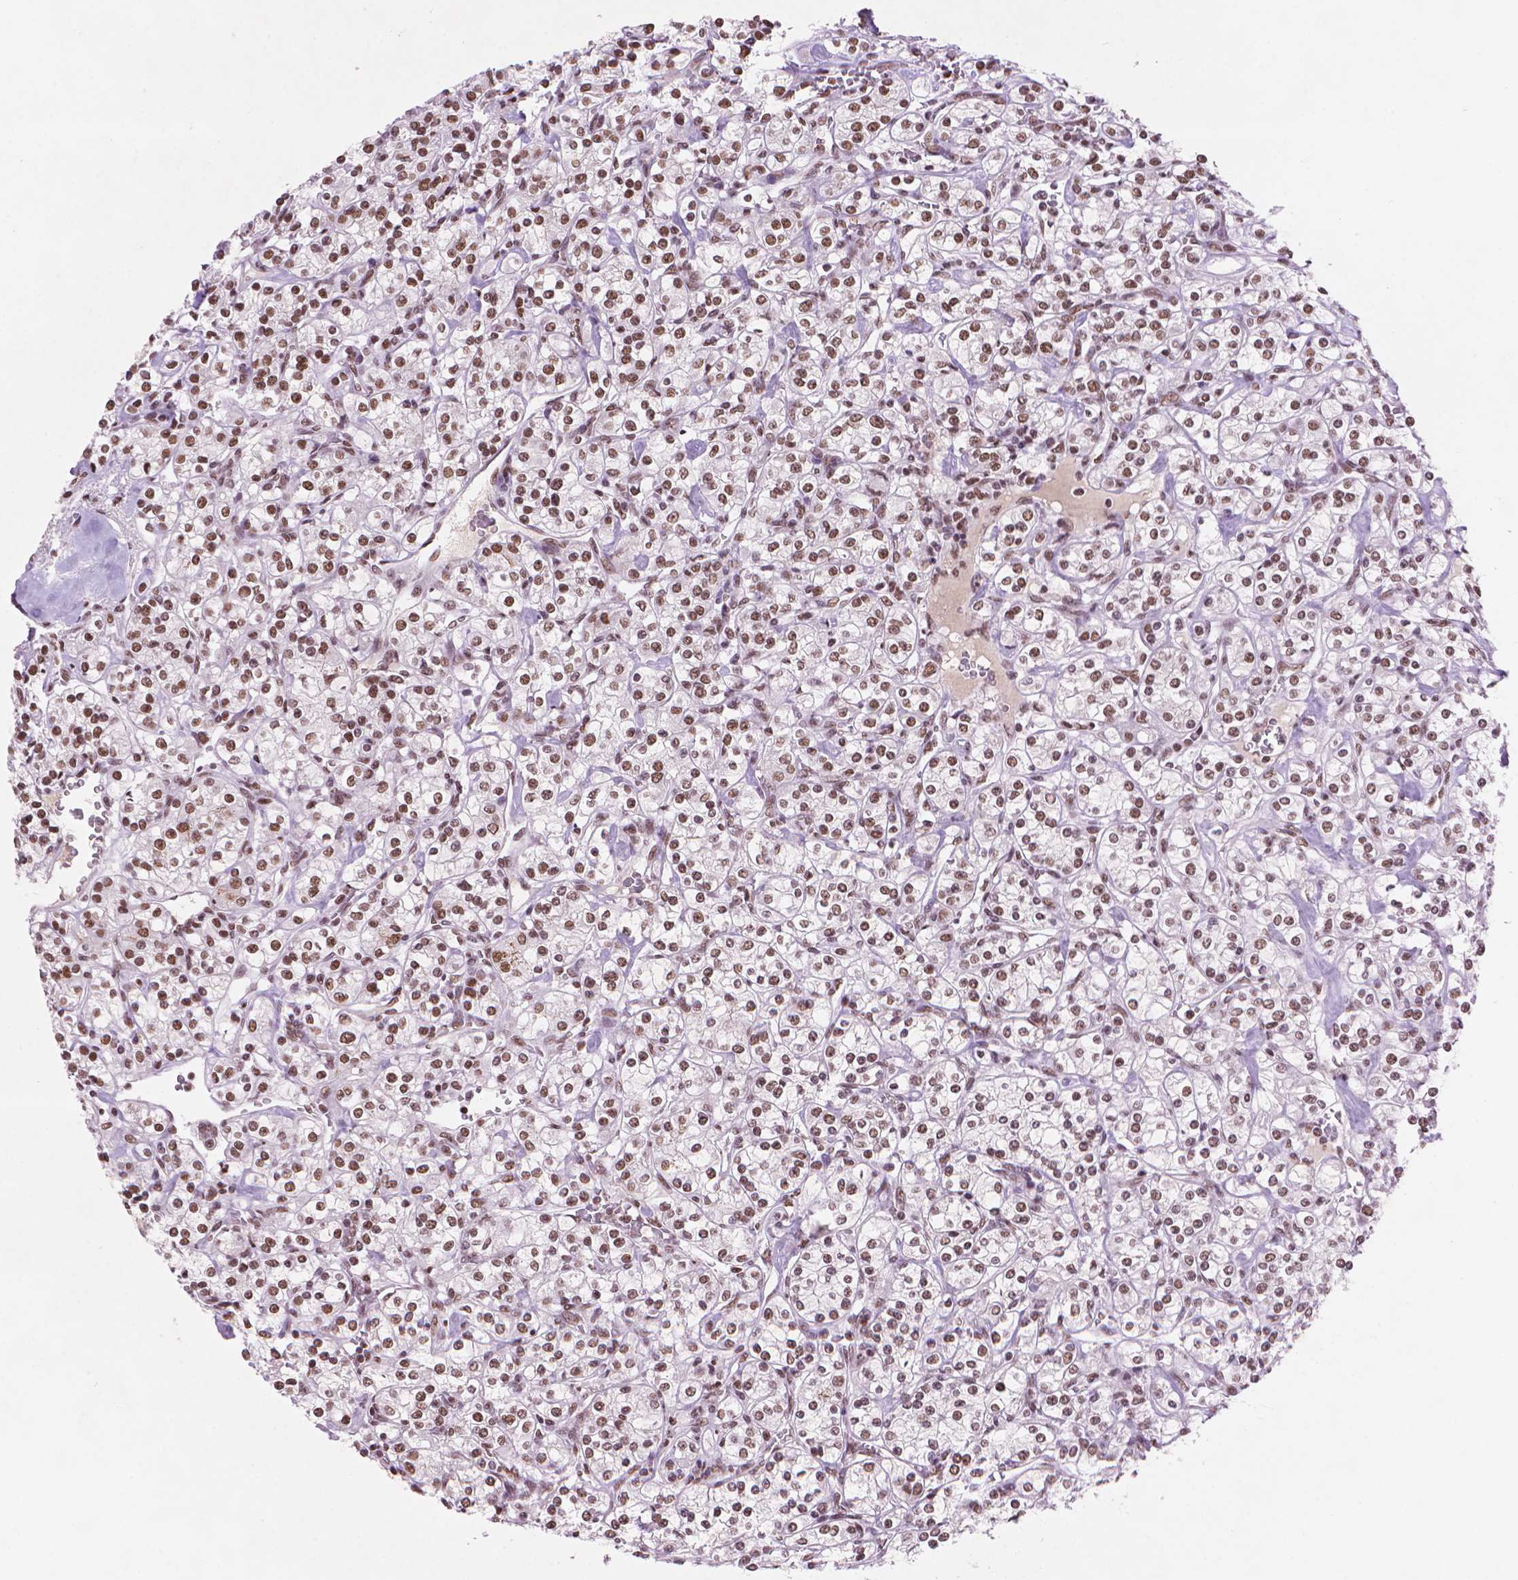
{"staining": {"intensity": "moderate", "quantity": ">75%", "location": "nuclear"}, "tissue": "renal cancer", "cell_type": "Tumor cells", "image_type": "cancer", "snomed": [{"axis": "morphology", "description": "Adenocarcinoma, NOS"}, {"axis": "topography", "description": "Kidney"}], "caption": "Brown immunohistochemical staining in renal adenocarcinoma shows moderate nuclear expression in approximately >75% of tumor cells.", "gene": "RPA4", "patient": {"sex": "male", "age": 77}}